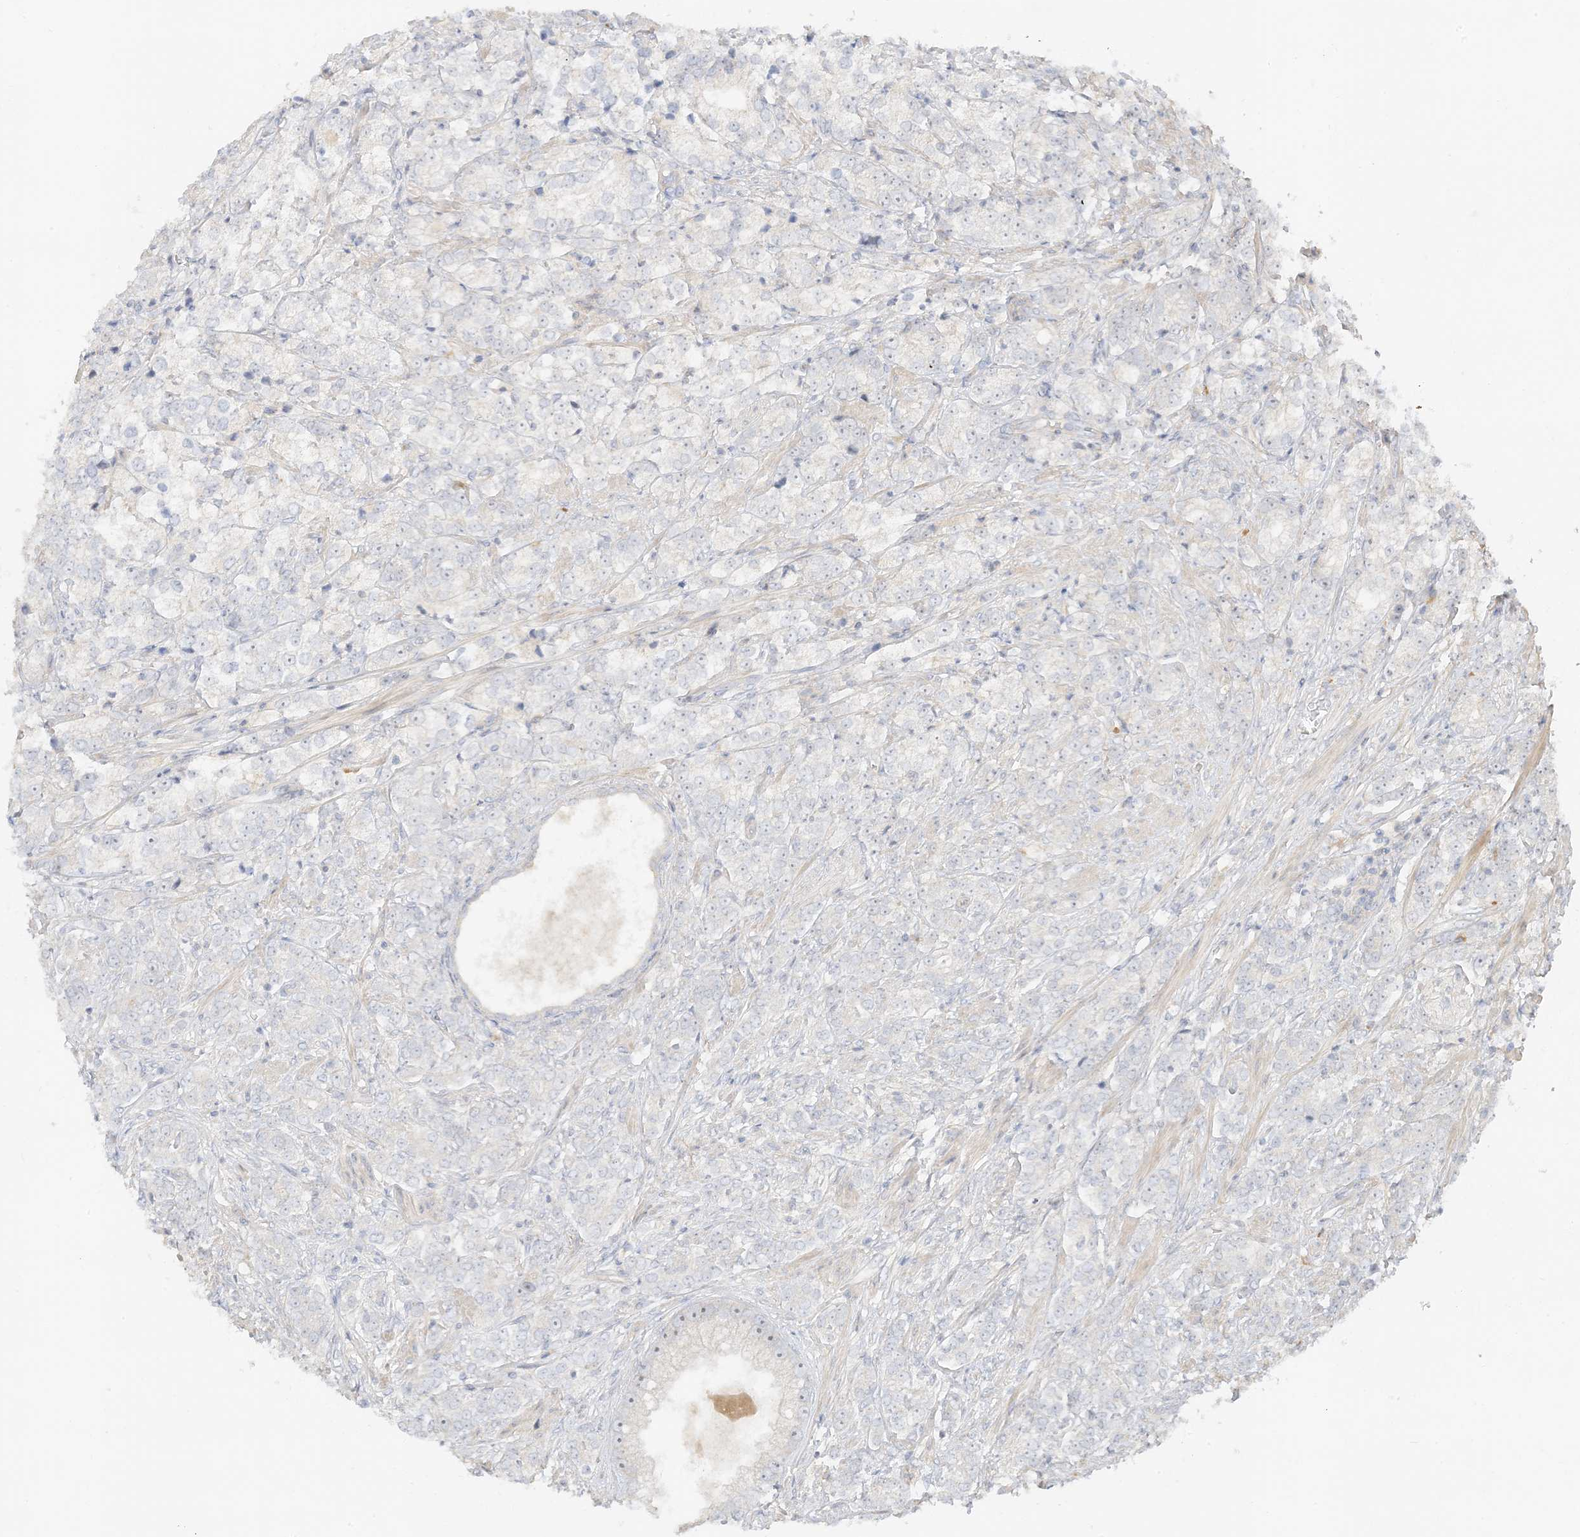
{"staining": {"intensity": "weak", "quantity": "25%-75%", "location": "nuclear"}, "tissue": "prostate cancer", "cell_type": "Tumor cells", "image_type": "cancer", "snomed": [{"axis": "morphology", "description": "Adenocarcinoma, High grade"}, {"axis": "topography", "description": "Prostate"}], "caption": "Prostate cancer was stained to show a protein in brown. There is low levels of weak nuclear positivity in about 25%-75% of tumor cells.", "gene": "ETAA1", "patient": {"sex": "male", "age": 69}}